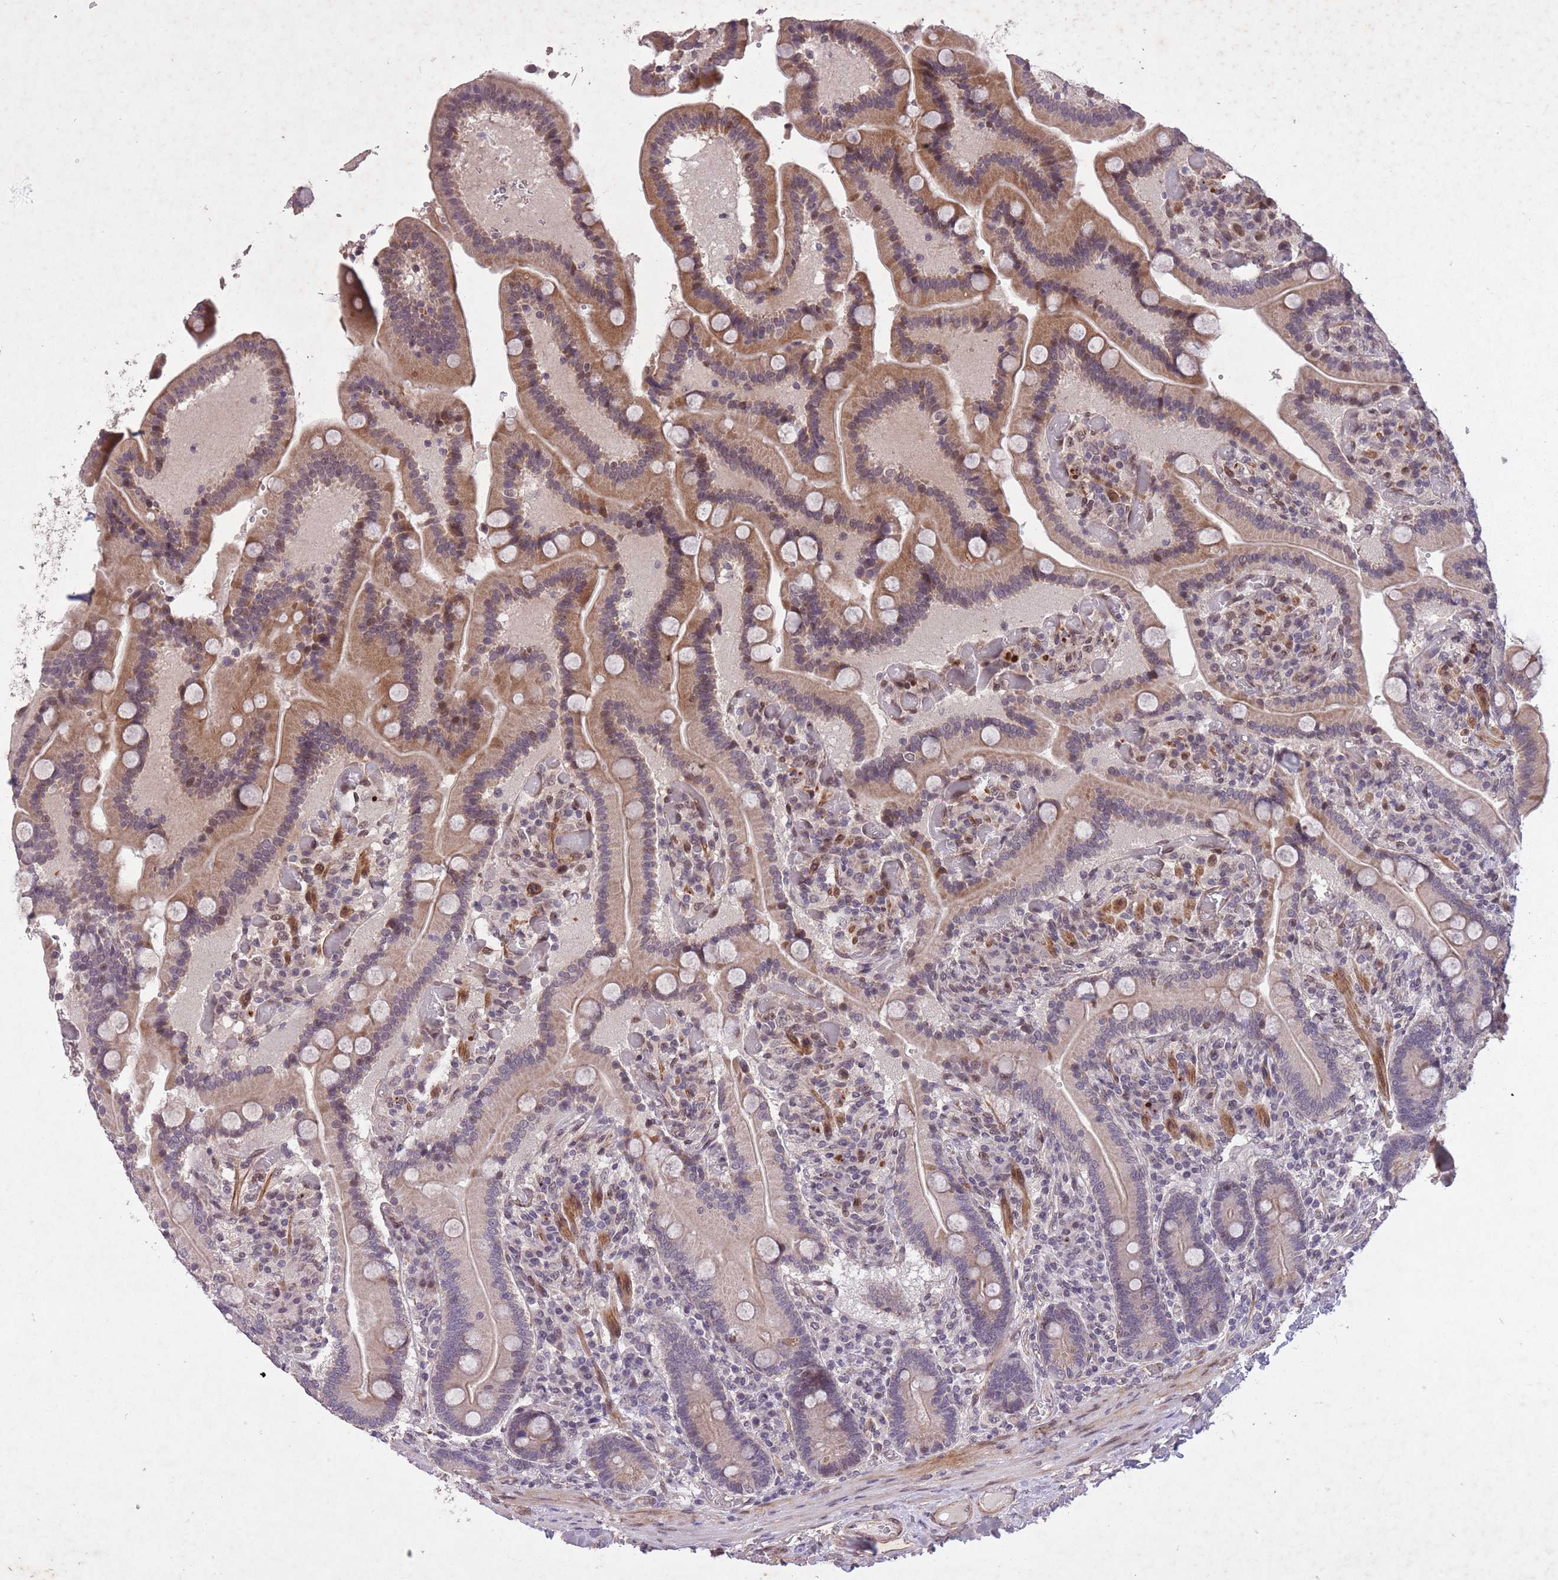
{"staining": {"intensity": "moderate", "quantity": "25%-75%", "location": "cytoplasmic/membranous"}, "tissue": "duodenum", "cell_type": "Glandular cells", "image_type": "normal", "snomed": [{"axis": "morphology", "description": "Normal tissue, NOS"}, {"axis": "topography", "description": "Duodenum"}], "caption": "The photomicrograph demonstrates immunohistochemical staining of unremarkable duodenum. There is moderate cytoplasmic/membranous expression is seen in approximately 25%-75% of glandular cells.", "gene": "CBX6", "patient": {"sex": "female", "age": 62}}